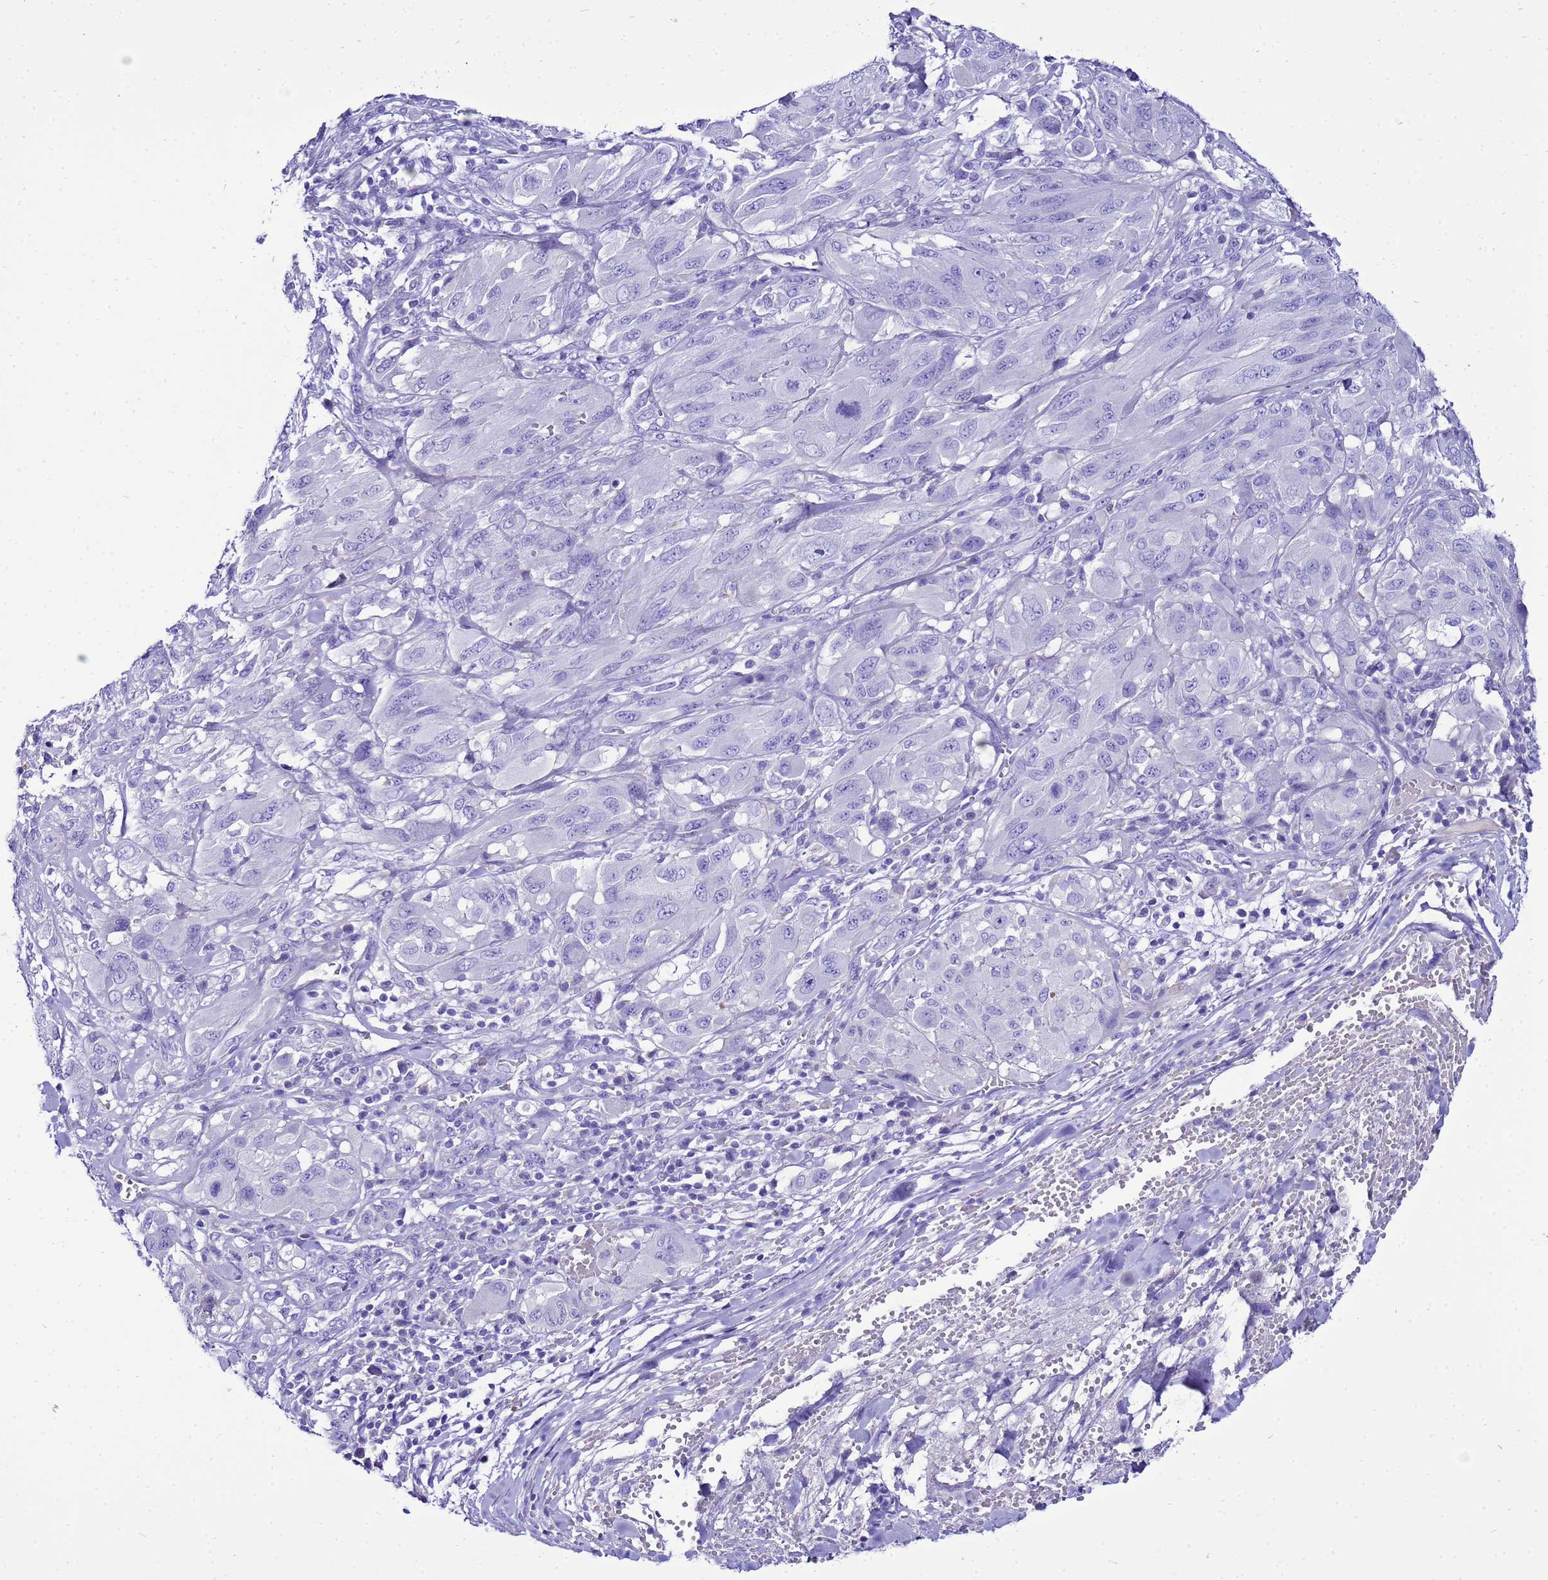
{"staining": {"intensity": "negative", "quantity": "none", "location": "none"}, "tissue": "melanoma", "cell_type": "Tumor cells", "image_type": "cancer", "snomed": [{"axis": "morphology", "description": "Malignant melanoma, NOS"}, {"axis": "topography", "description": "Skin"}], "caption": "DAB (3,3'-diaminobenzidine) immunohistochemical staining of malignant melanoma reveals no significant expression in tumor cells.", "gene": "BEST2", "patient": {"sex": "female", "age": 91}}